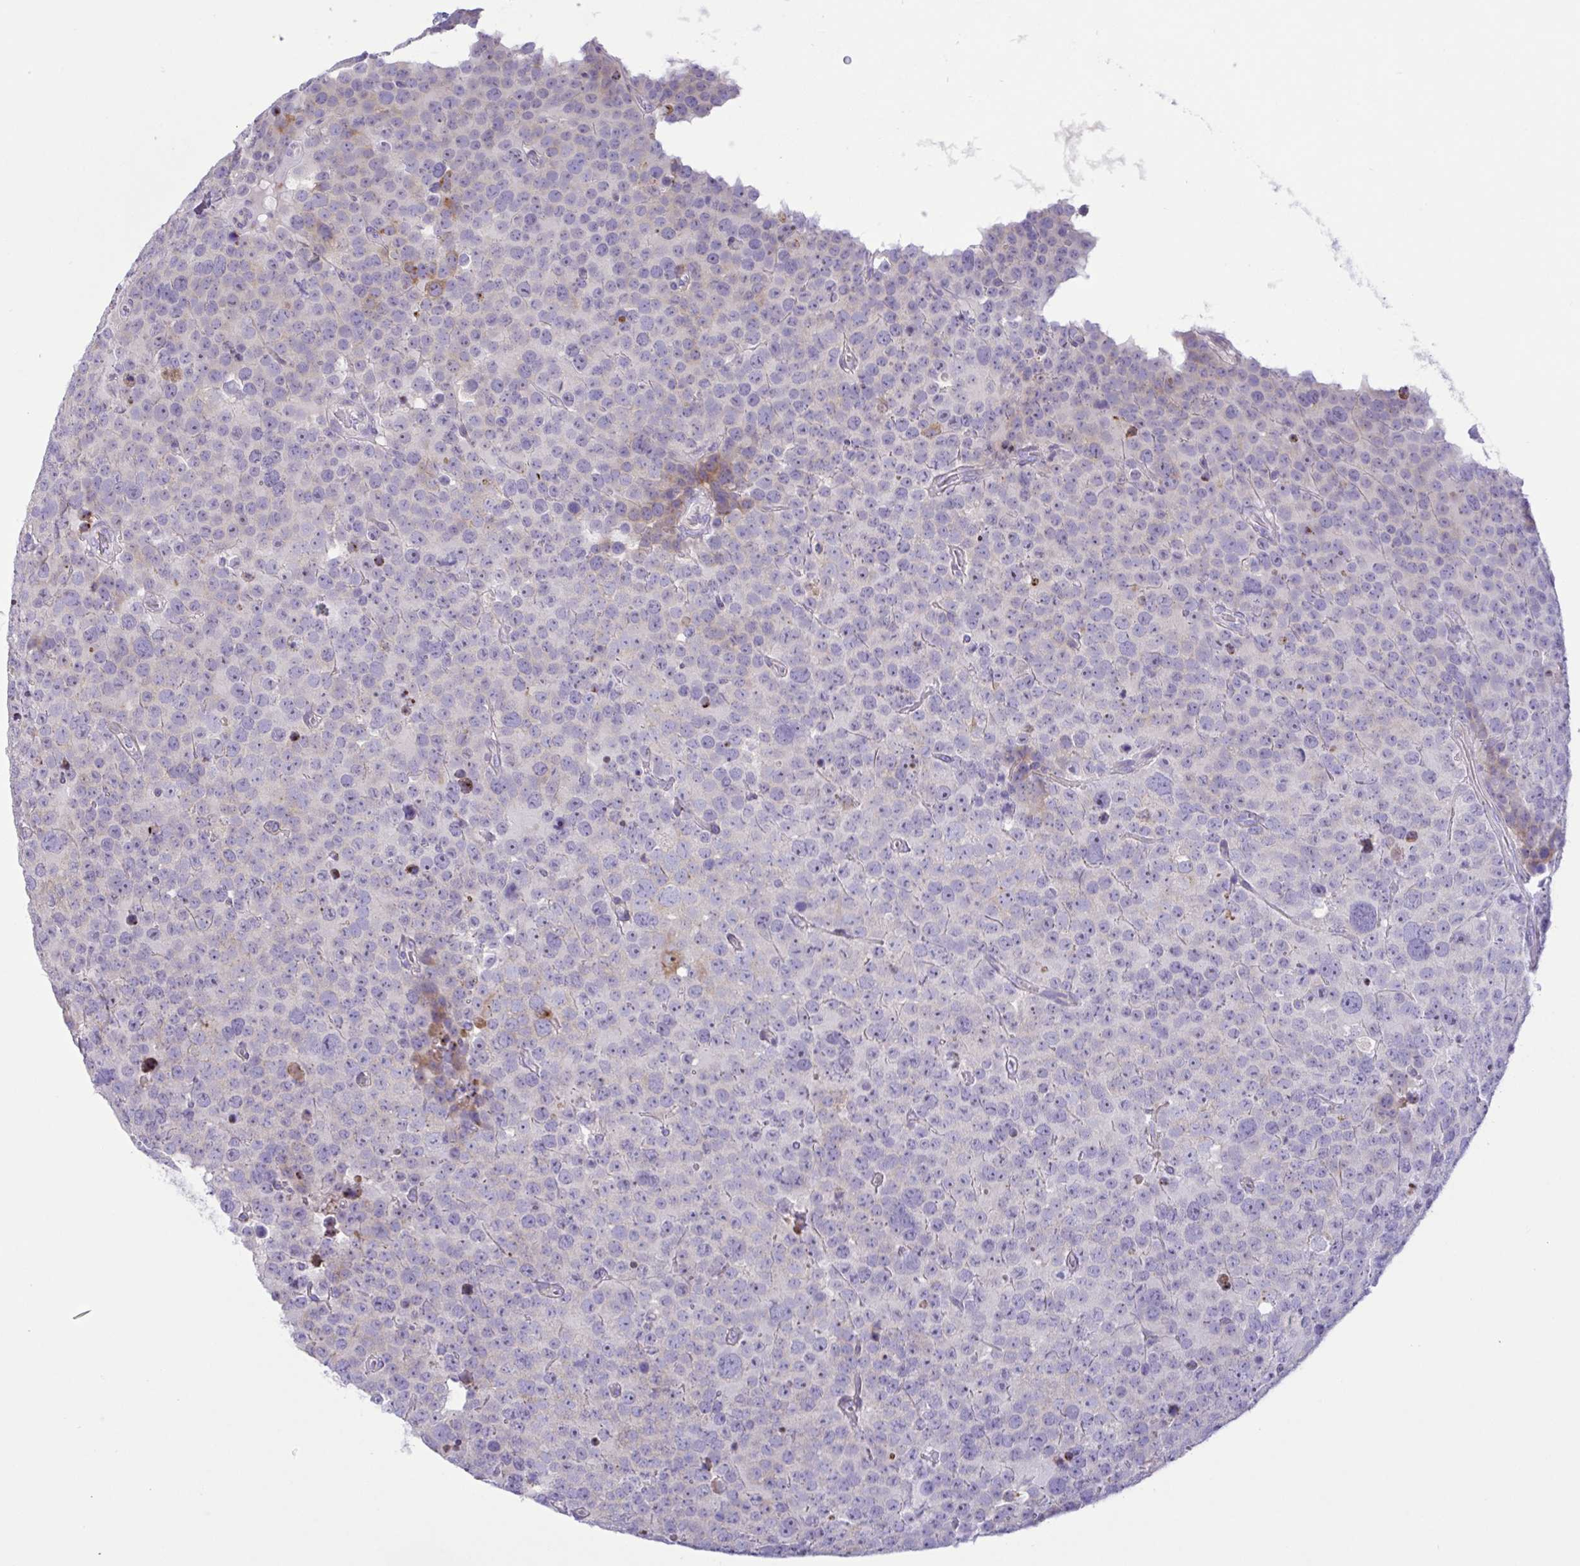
{"staining": {"intensity": "moderate", "quantity": "<25%", "location": "cytoplasmic/membranous"}, "tissue": "testis cancer", "cell_type": "Tumor cells", "image_type": "cancer", "snomed": [{"axis": "morphology", "description": "Seminoma, NOS"}, {"axis": "topography", "description": "Testis"}], "caption": "Protein staining of seminoma (testis) tissue shows moderate cytoplasmic/membranous expression in approximately <25% of tumor cells.", "gene": "DSC3", "patient": {"sex": "male", "age": 71}}